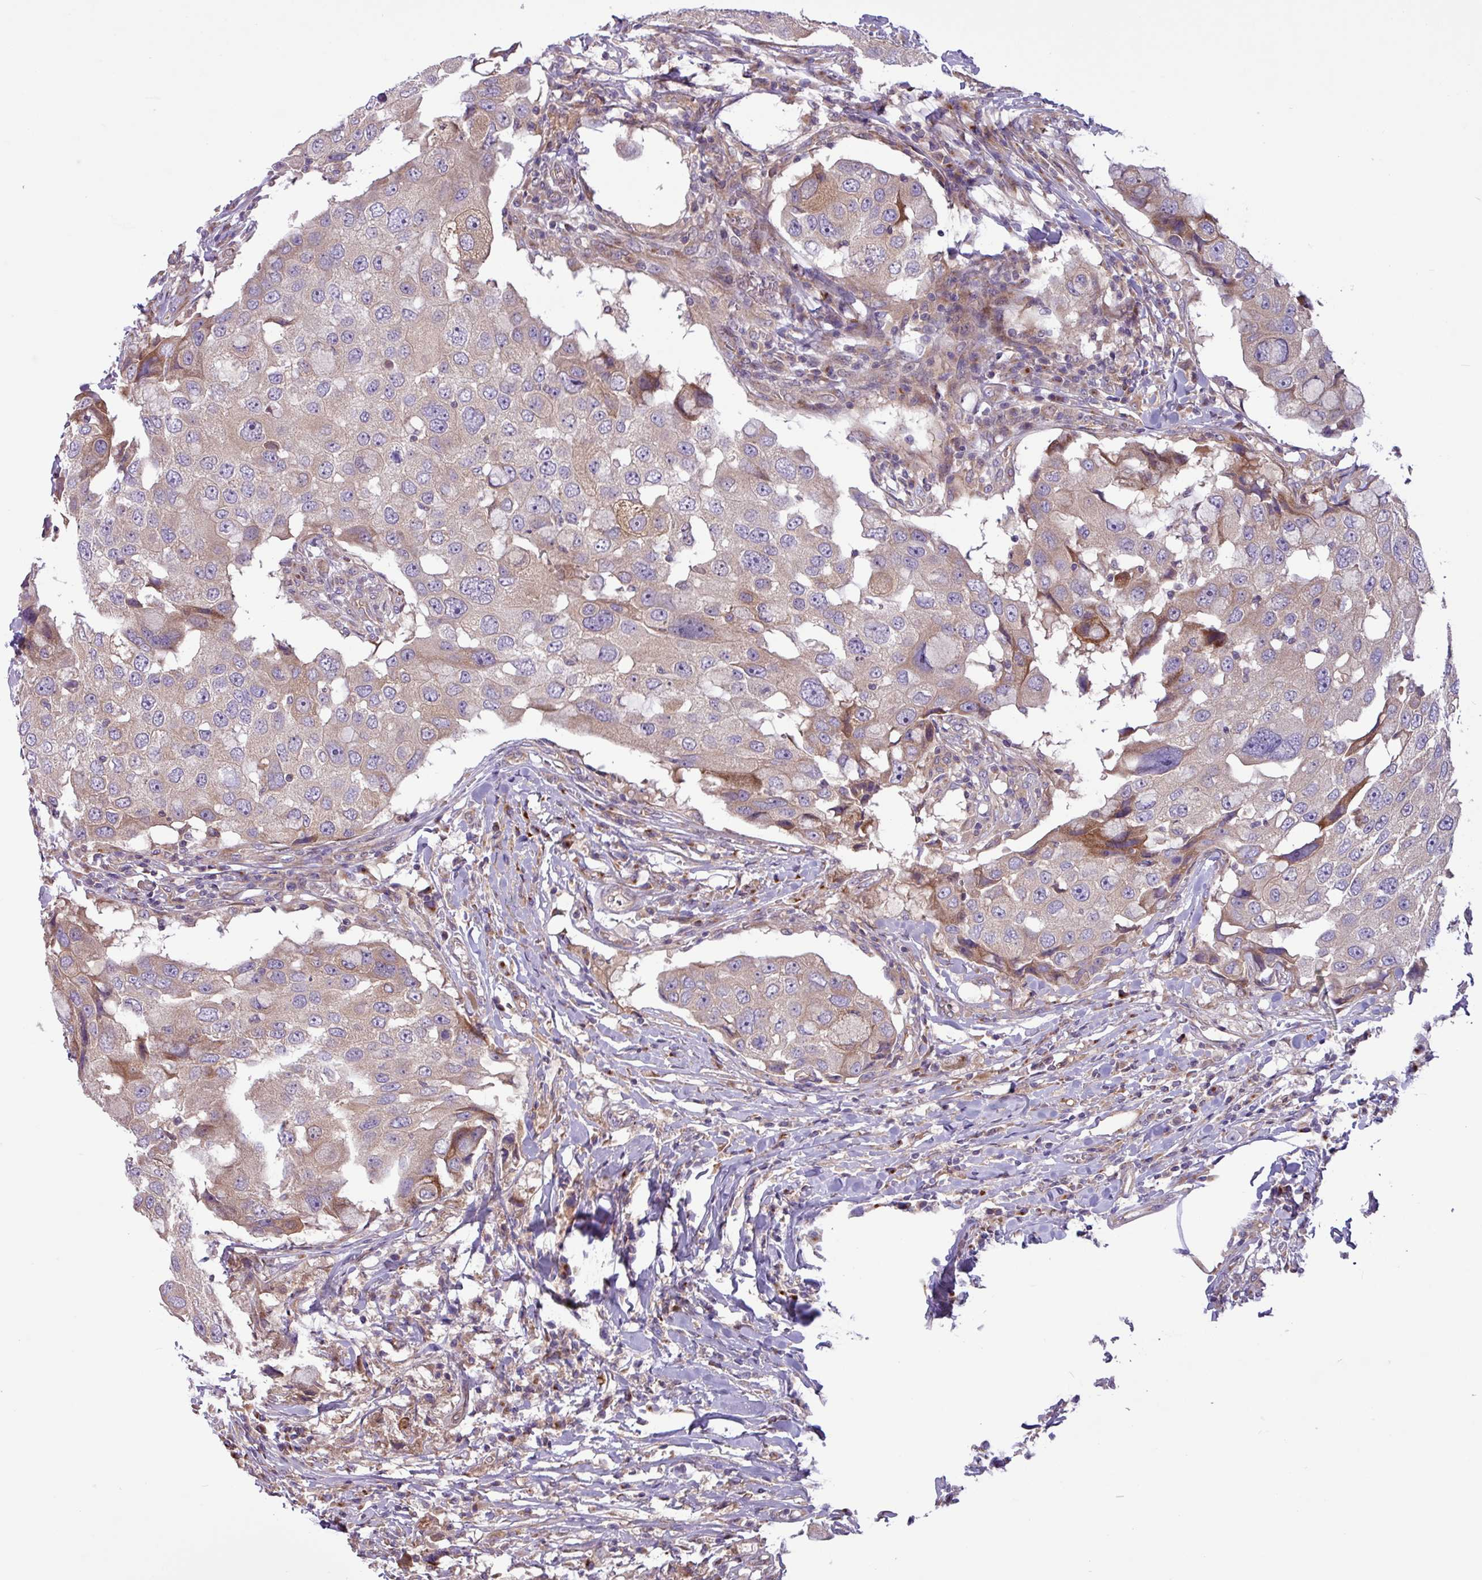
{"staining": {"intensity": "moderate", "quantity": "<25%", "location": "cytoplasmic/membranous"}, "tissue": "breast cancer", "cell_type": "Tumor cells", "image_type": "cancer", "snomed": [{"axis": "morphology", "description": "Duct carcinoma"}, {"axis": "topography", "description": "Breast"}], "caption": "The immunohistochemical stain highlights moderate cytoplasmic/membranous positivity in tumor cells of breast cancer (invasive ductal carcinoma) tissue.", "gene": "RAB19", "patient": {"sex": "female", "age": 27}}